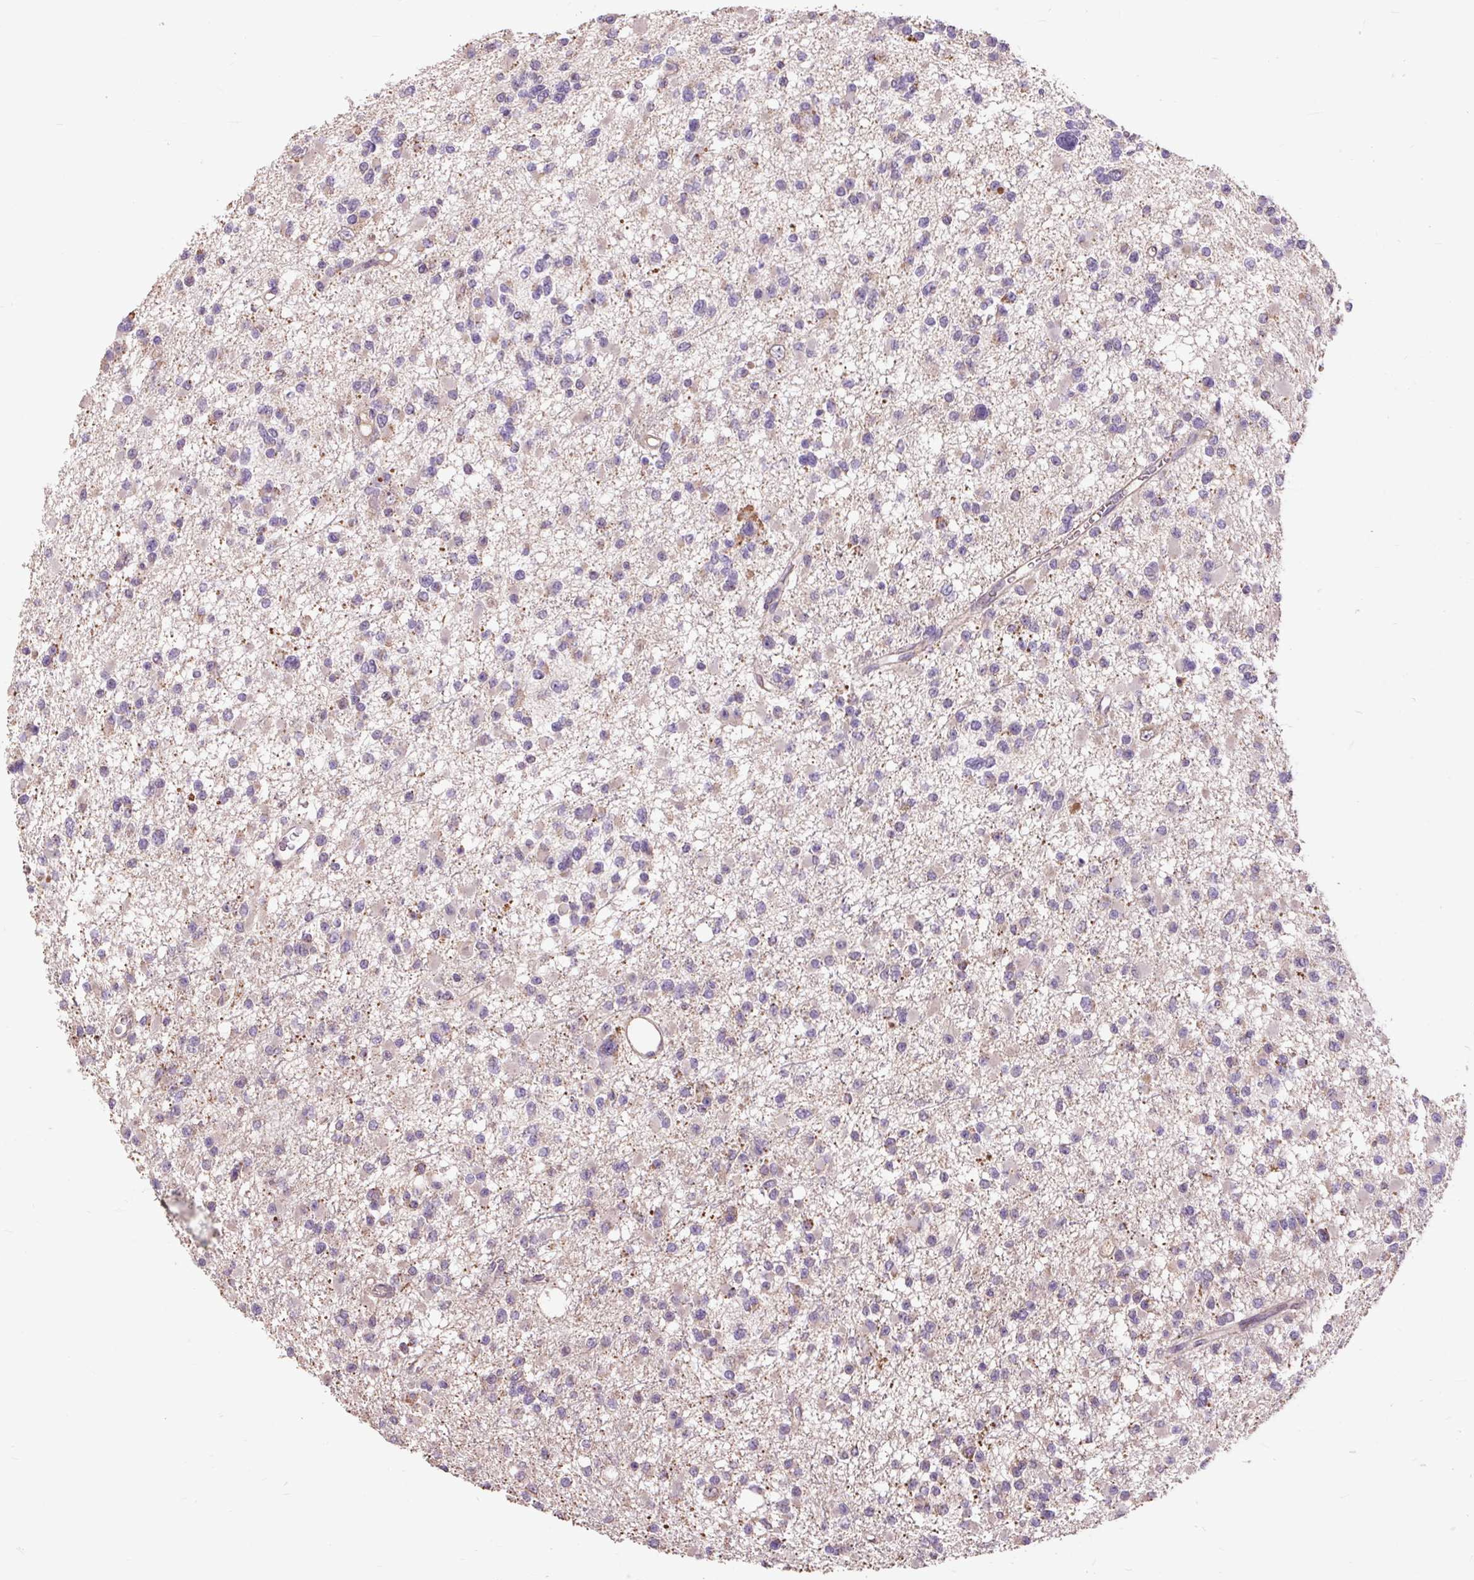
{"staining": {"intensity": "negative", "quantity": "none", "location": "none"}, "tissue": "glioma", "cell_type": "Tumor cells", "image_type": "cancer", "snomed": [{"axis": "morphology", "description": "Glioma, malignant, Low grade"}, {"axis": "topography", "description": "Brain"}], "caption": "Immunohistochemistry (IHC) histopathology image of glioma stained for a protein (brown), which exhibits no expression in tumor cells.", "gene": "PRIMPOL", "patient": {"sex": "female", "age": 22}}